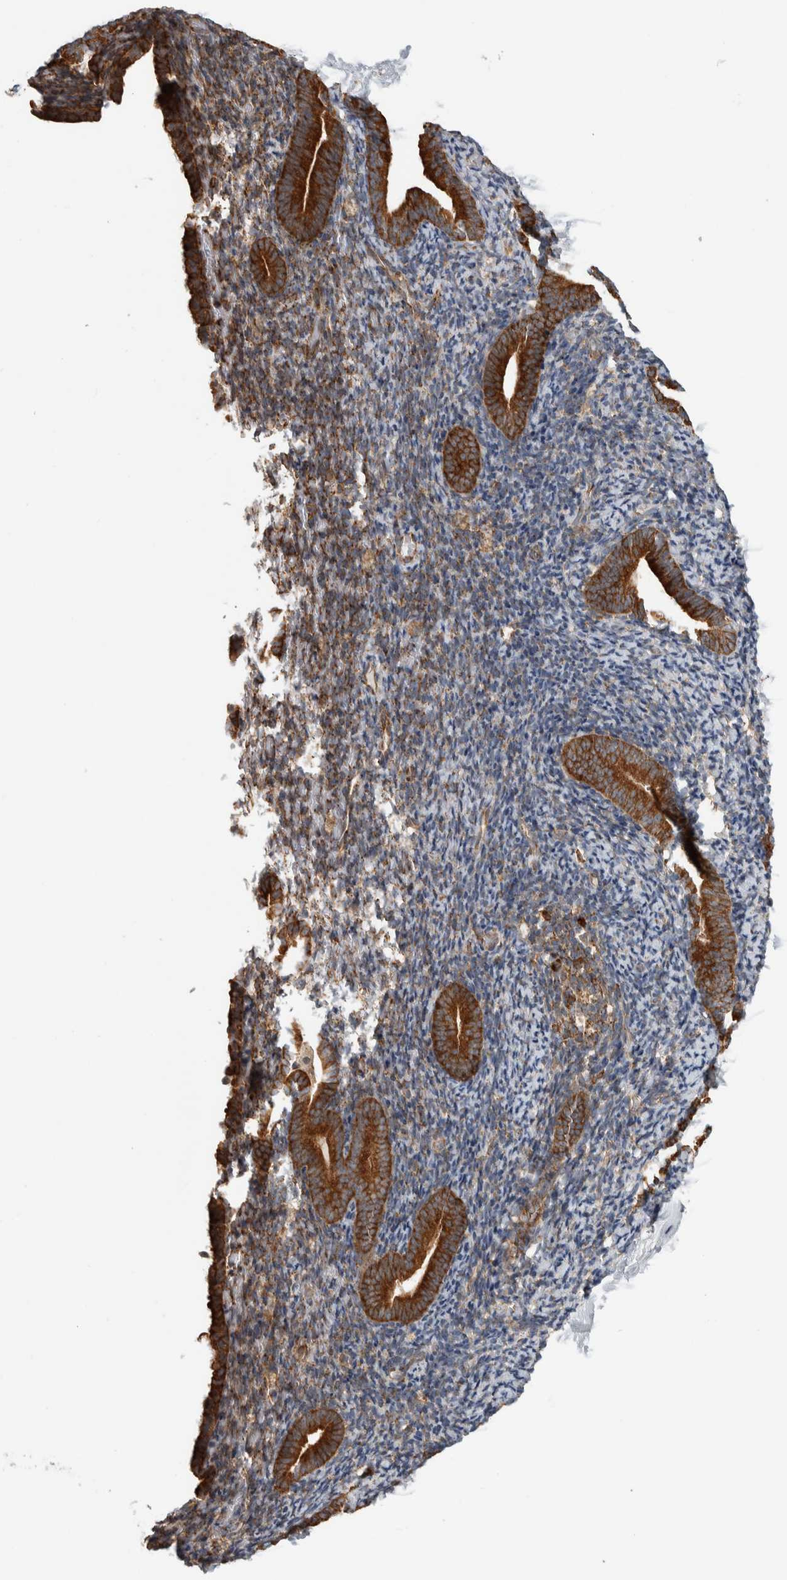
{"staining": {"intensity": "moderate", "quantity": "25%-75%", "location": "cytoplasmic/membranous"}, "tissue": "endometrium", "cell_type": "Cells in endometrial stroma", "image_type": "normal", "snomed": [{"axis": "morphology", "description": "Normal tissue, NOS"}, {"axis": "topography", "description": "Endometrium"}], "caption": "IHC histopathology image of unremarkable endometrium stained for a protein (brown), which shows medium levels of moderate cytoplasmic/membranous positivity in about 25%-75% of cells in endometrial stroma.", "gene": "EIF3H", "patient": {"sex": "female", "age": 51}}